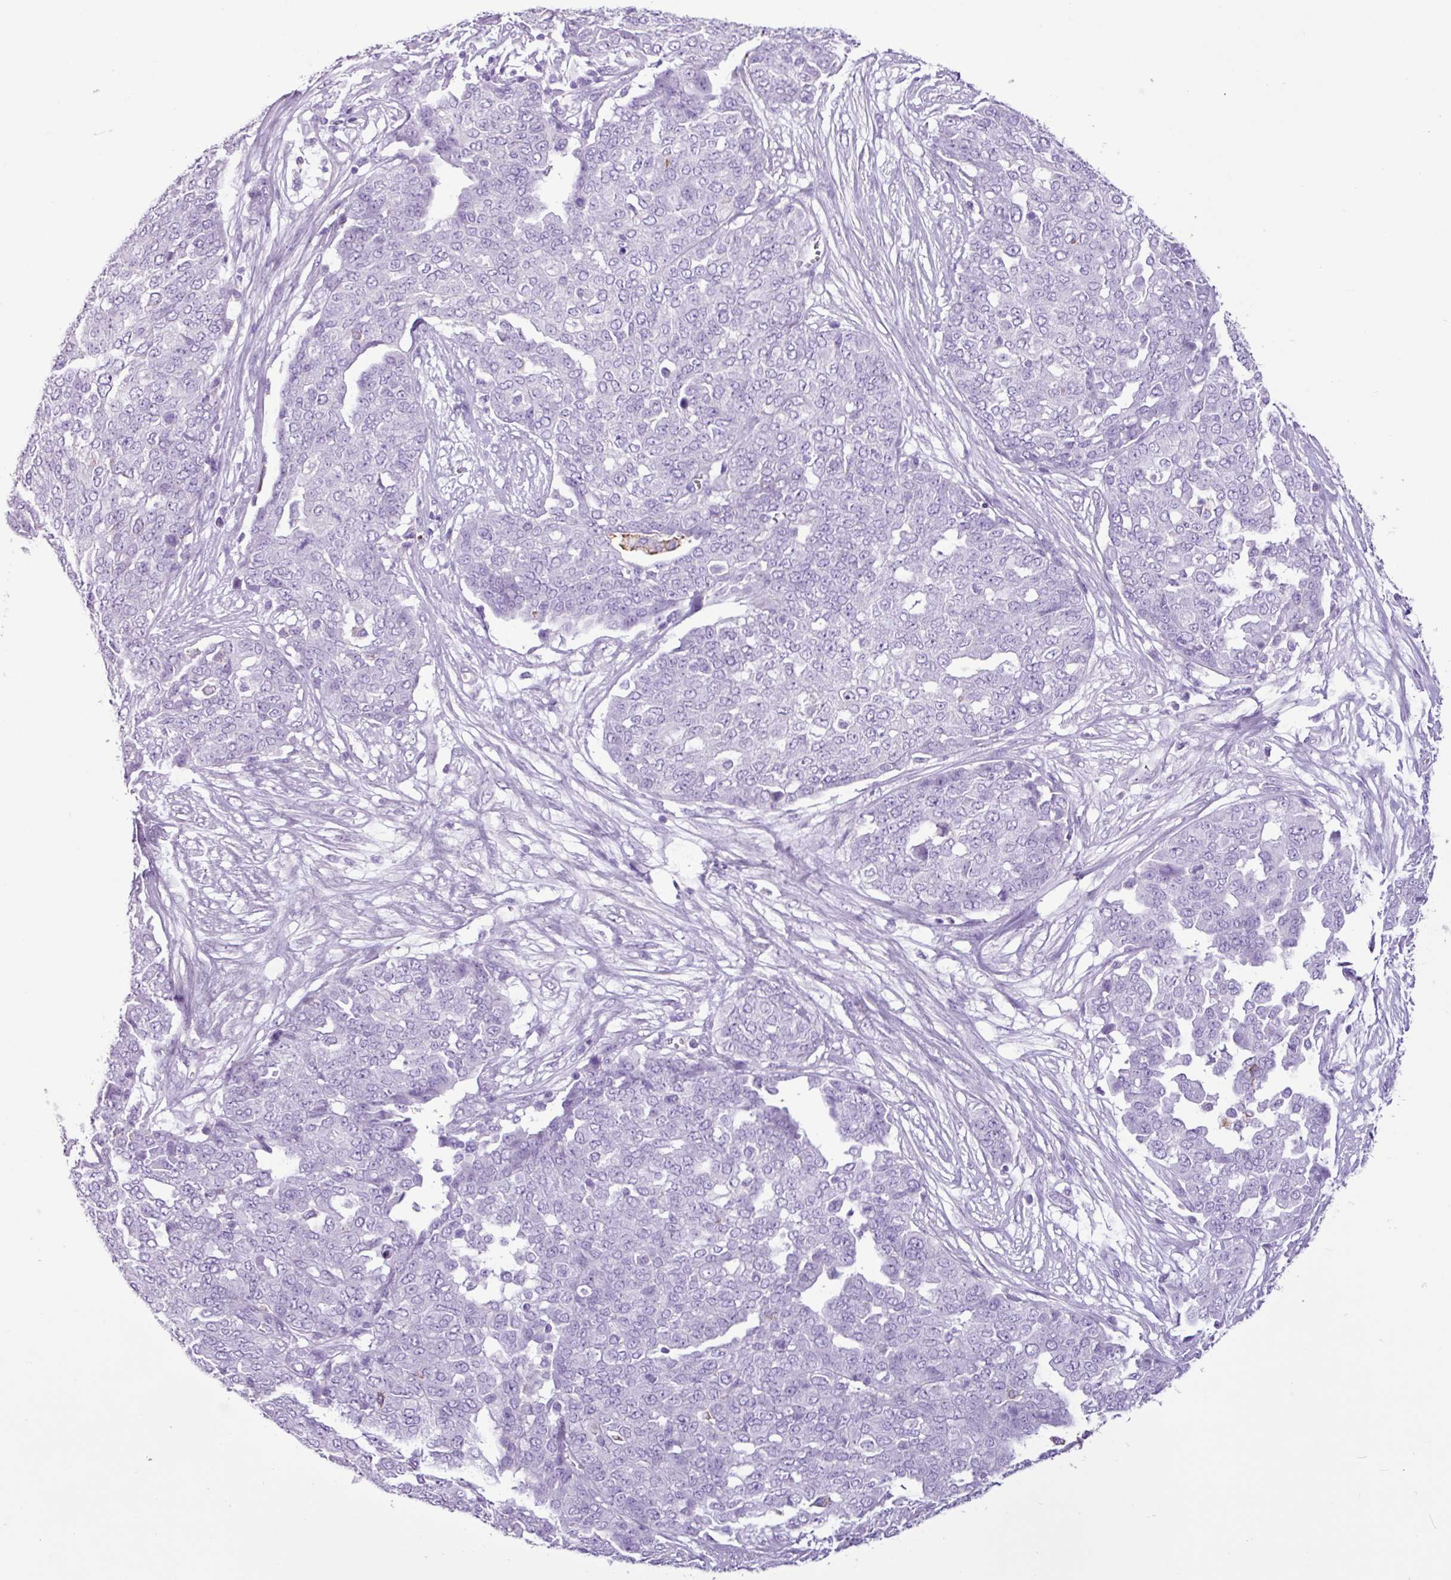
{"staining": {"intensity": "negative", "quantity": "none", "location": "none"}, "tissue": "ovarian cancer", "cell_type": "Tumor cells", "image_type": "cancer", "snomed": [{"axis": "morphology", "description": "Cystadenocarcinoma, serous, NOS"}, {"axis": "topography", "description": "Soft tissue"}, {"axis": "topography", "description": "Ovary"}], "caption": "IHC histopathology image of serous cystadenocarcinoma (ovarian) stained for a protein (brown), which exhibits no expression in tumor cells.", "gene": "PGR", "patient": {"sex": "female", "age": 57}}